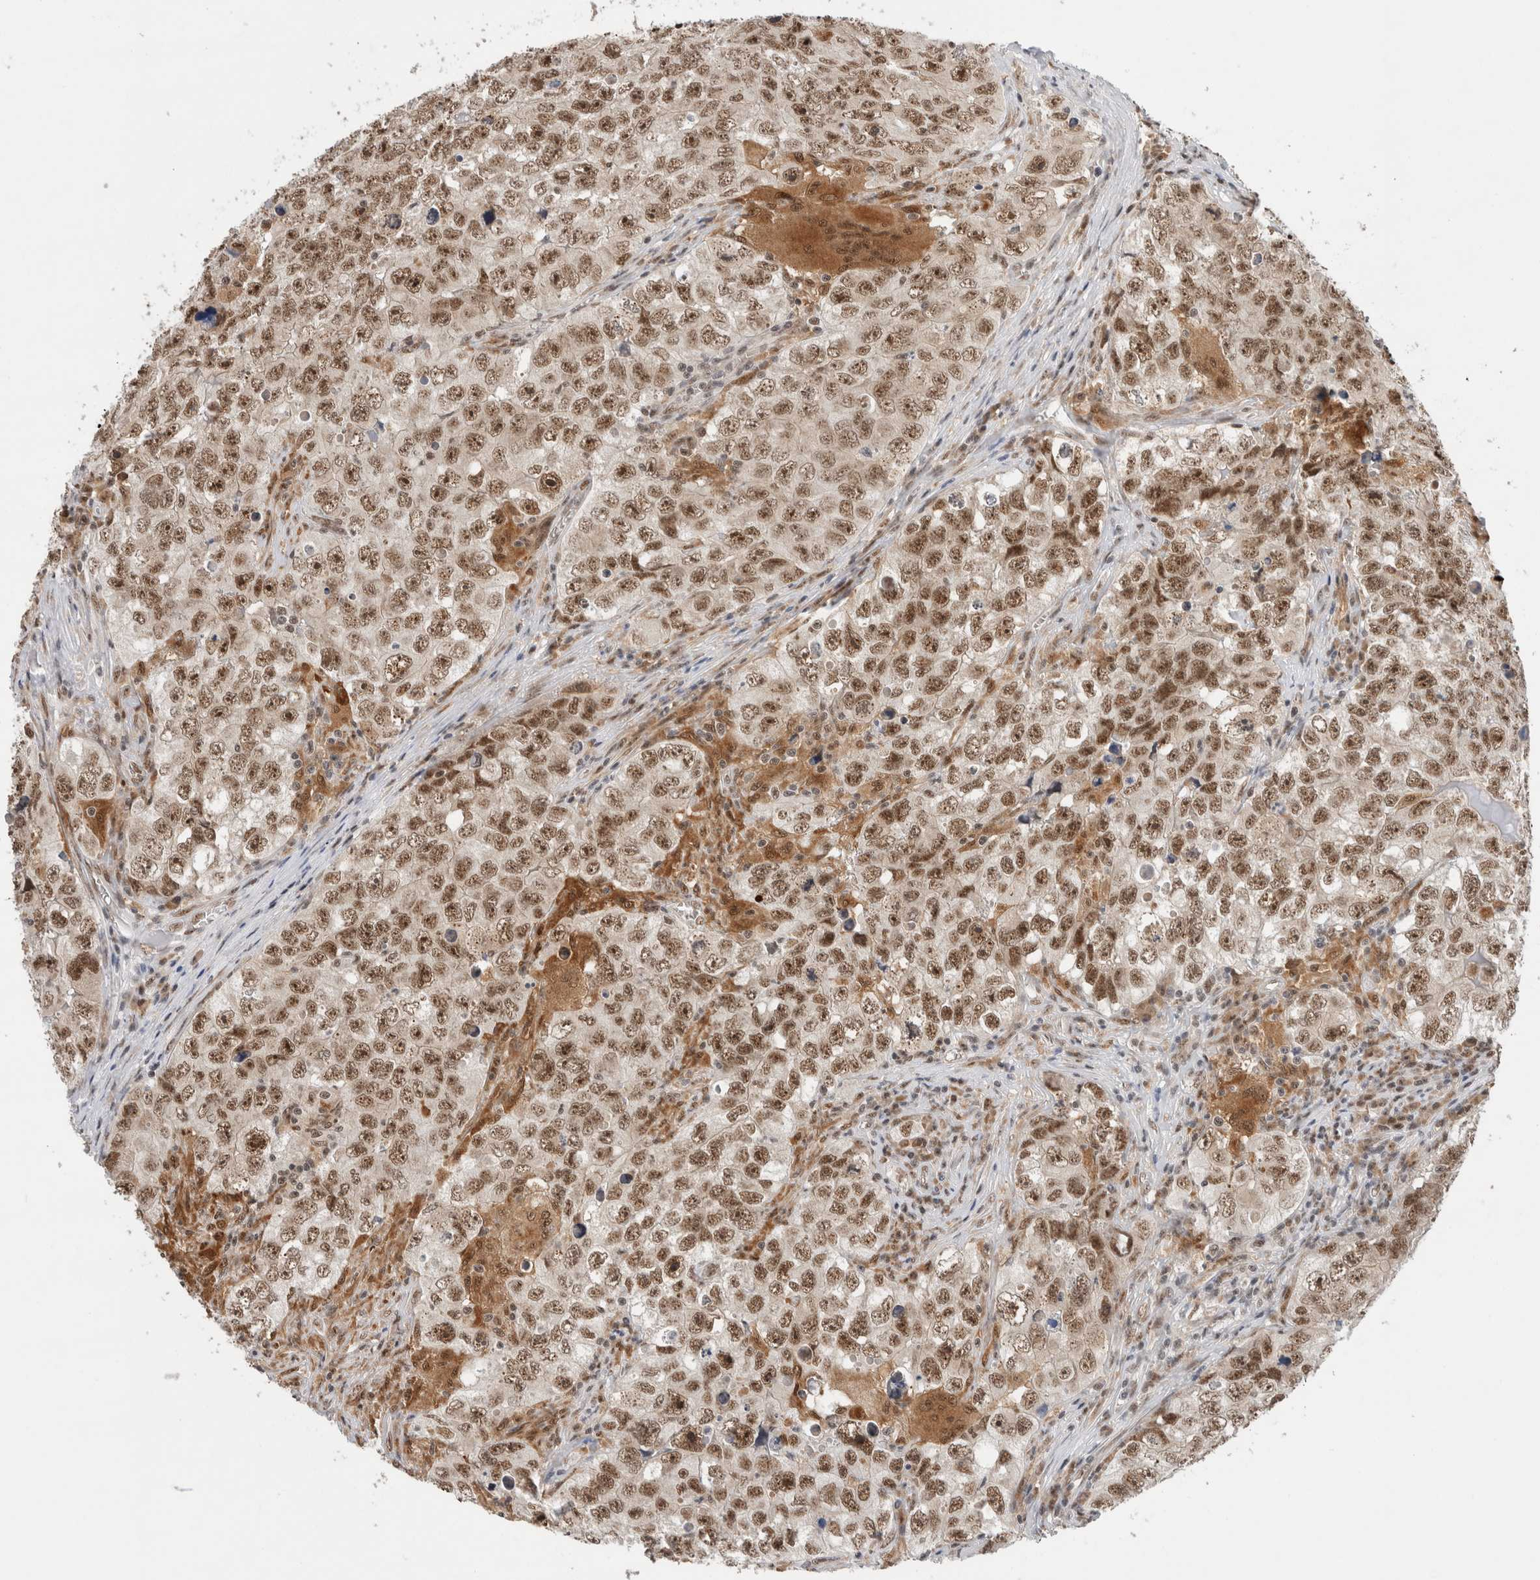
{"staining": {"intensity": "moderate", "quantity": ">75%", "location": "nuclear"}, "tissue": "testis cancer", "cell_type": "Tumor cells", "image_type": "cancer", "snomed": [{"axis": "morphology", "description": "Seminoma, NOS"}, {"axis": "morphology", "description": "Carcinoma, Embryonal, NOS"}, {"axis": "topography", "description": "Testis"}], "caption": "Tumor cells exhibit medium levels of moderate nuclear expression in approximately >75% of cells in testis cancer (seminoma). (DAB (3,3'-diaminobenzidine) IHC, brown staining for protein, blue staining for nuclei).", "gene": "NCAPG2", "patient": {"sex": "male", "age": 43}}